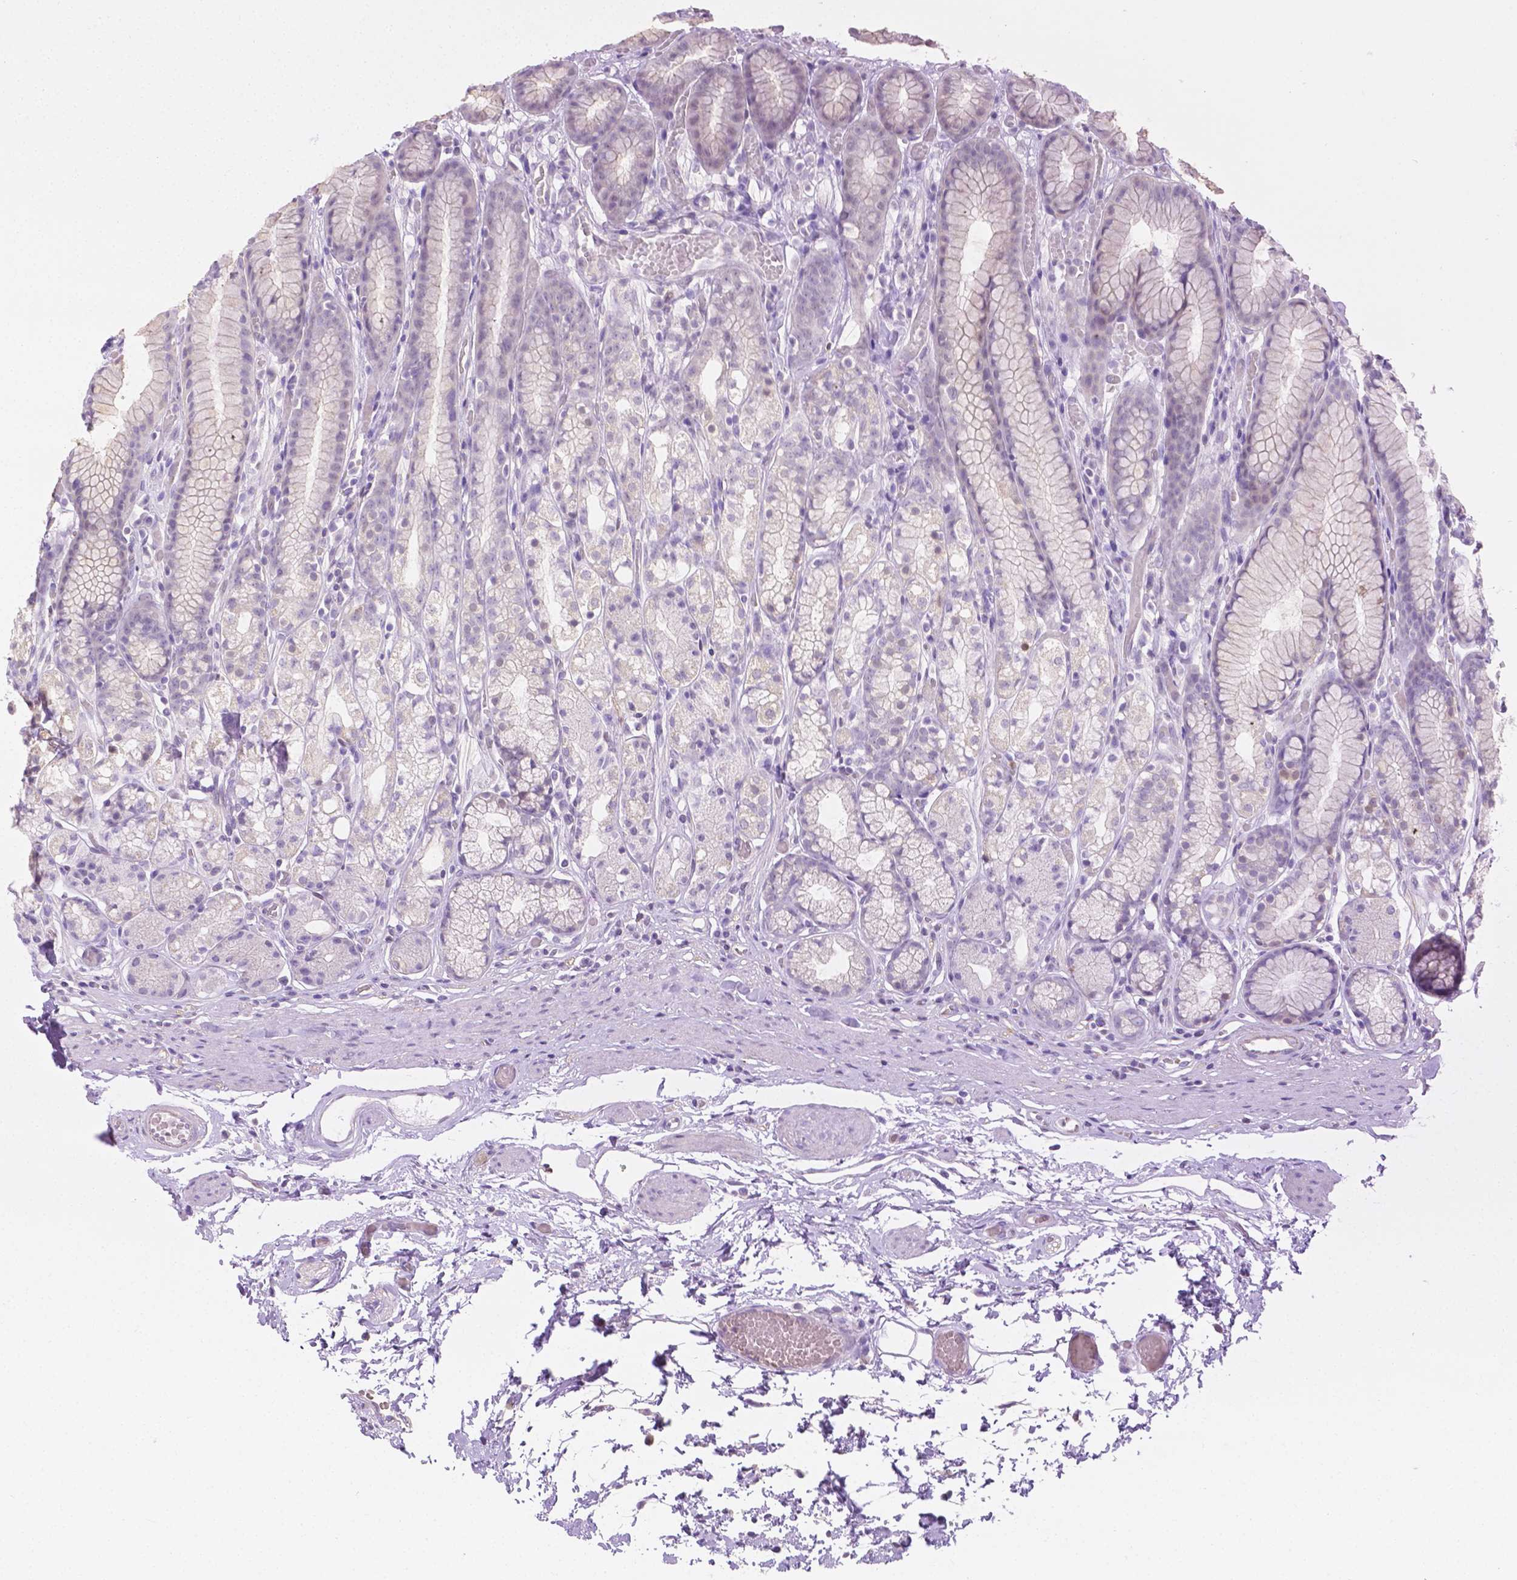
{"staining": {"intensity": "negative", "quantity": "none", "location": "none"}, "tissue": "stomach", "cell_type": "Glandular cells", "image_type": "normal", "snomed": [{"axis": "morphology", "description": "Normal tissue, NOS"}, {"axis": "topography", "description": "Smooth muscle"}, {"axis": "topography", "description": "Stomach"}], "caption": "Stomach stained for a protein using IHC displays no staining glandular cells.", "gene": "SGTB", "patient": {"sex": "male", "age": 70}}